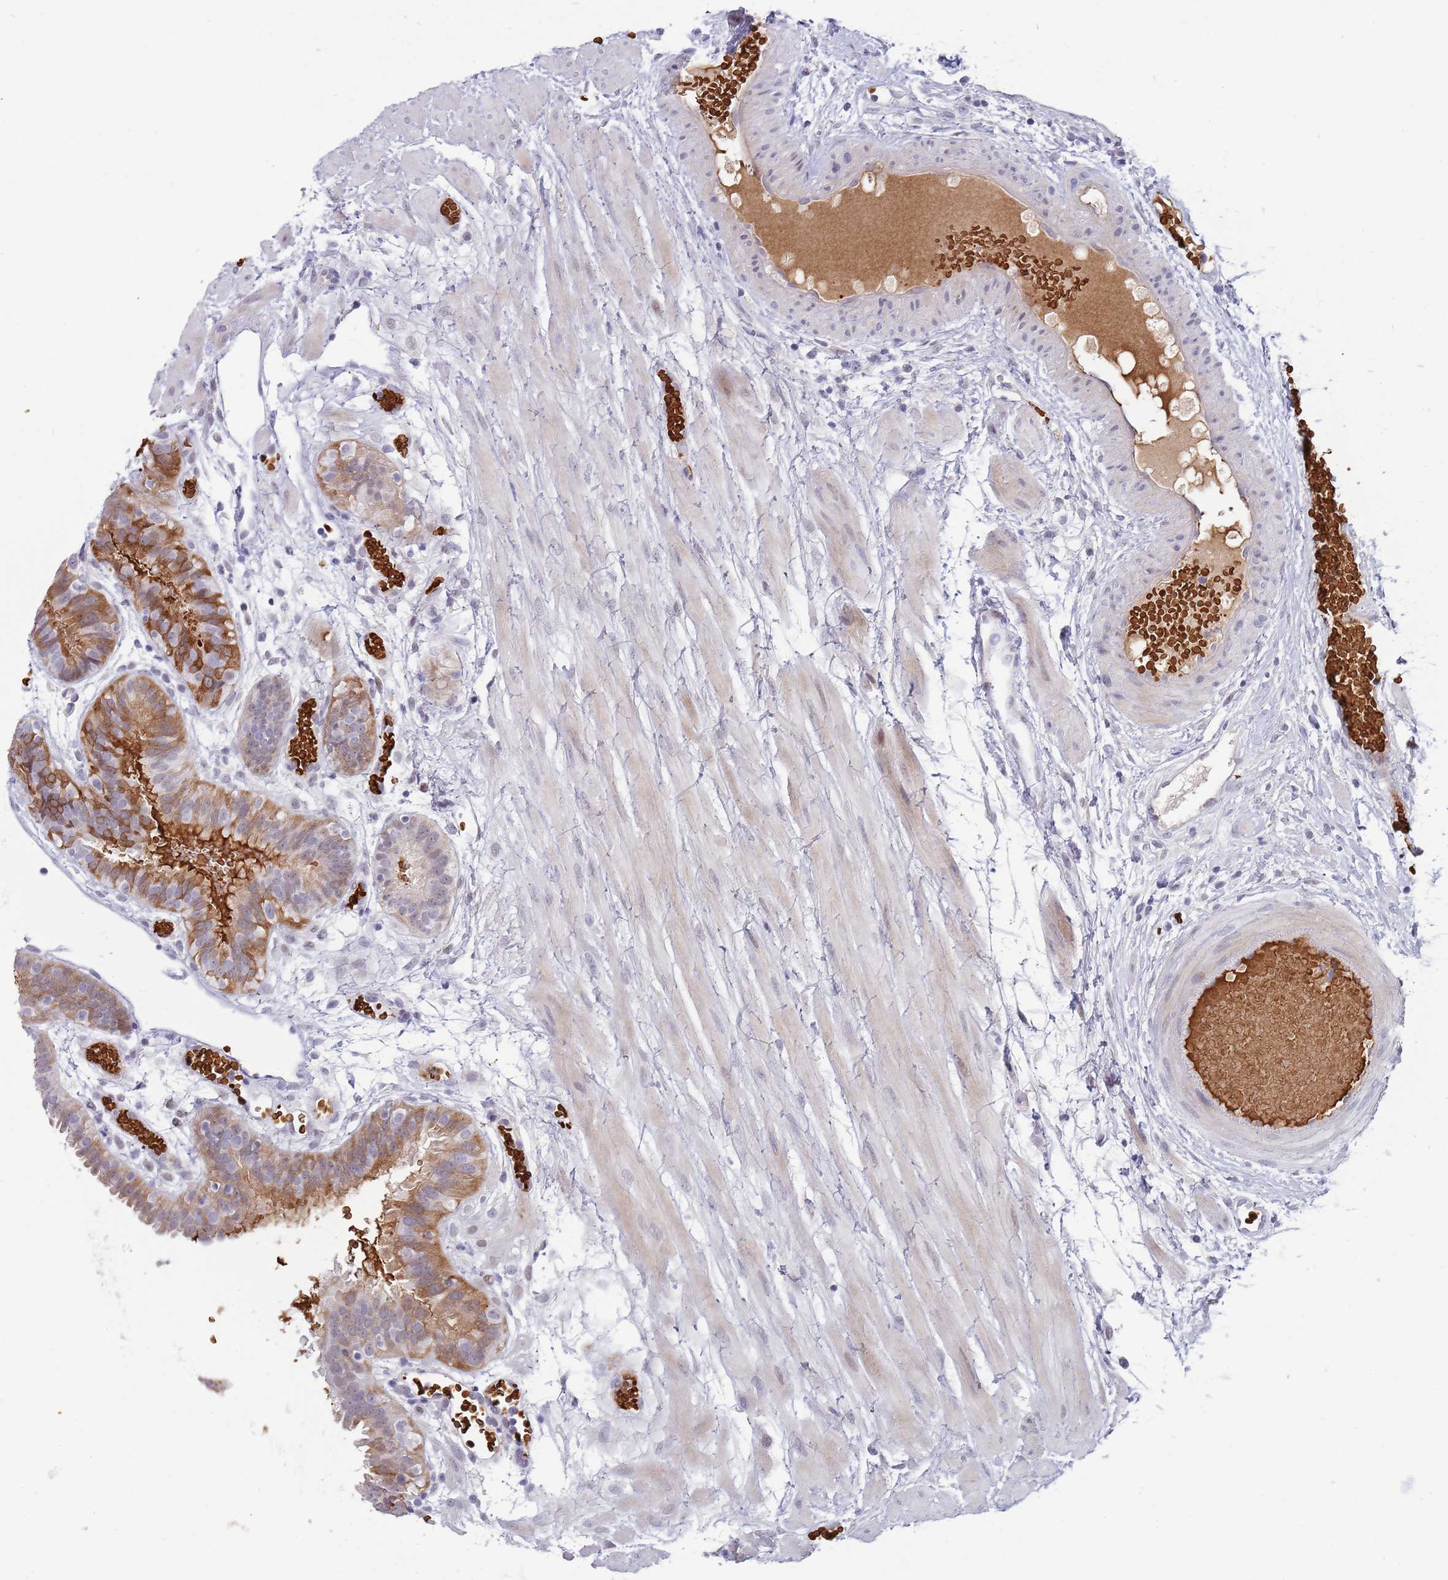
{"staining": {"intensity": "moderate", "quantity": "<25%", "location": "cytoplasmic/membranous"}, "tissue": "fallopian tube", "cell_type": "Glandular cells", "image_type": "normal", "snomed": [{"axis": "morphology", "description": "Normal tissue, NOS"}, {"axis": "topography", "description": "Fallopian tube"}], "caption": "This image displays immunohistochemistry staining of normal human fallopian tube, with low moderate cytoplasmic/membranous staining in about <25% of glandular cells.", "gene": "LYPD6B", "patient": {"sex": "female", "age": 37}}